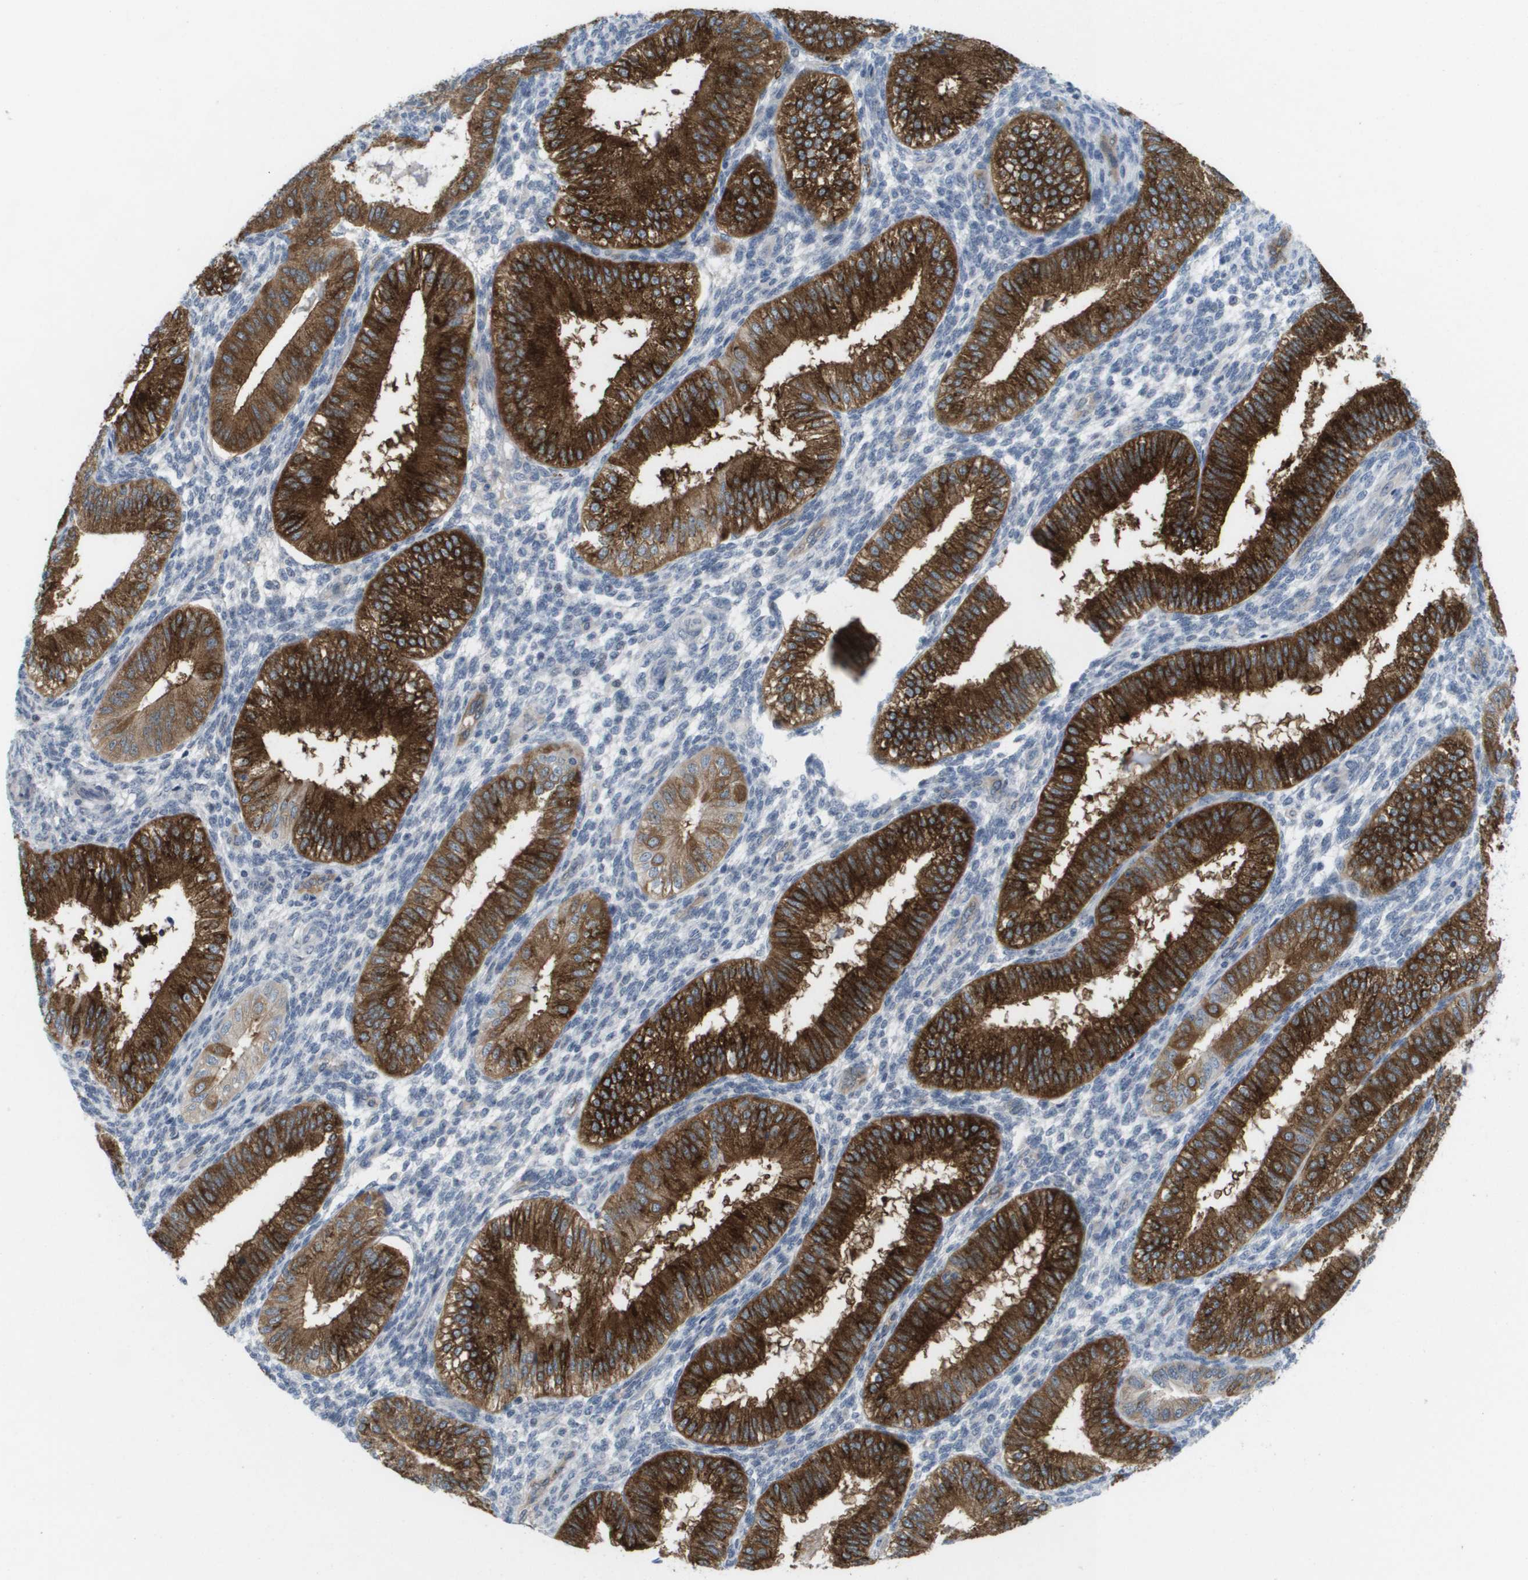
{"staining": {"intensity": "negative", "quantity": "none", "location": "none"}, "tissue": "endometrium", "cell_type": "Cells in endometrial stroma", "image_type": "normal", "snomed": [{"axis": "morphology", "description": "Normal tissue, NOS"}, {"axis": "topography", "description": "Endometrium"}], "caption": "This is an immunohistochemistry photomicrograph of benign endometrium. There is no expression in cells in endometrial stroma.", "gene": "MARCHF8", "patient": {"sex": "female", "age": 39}}